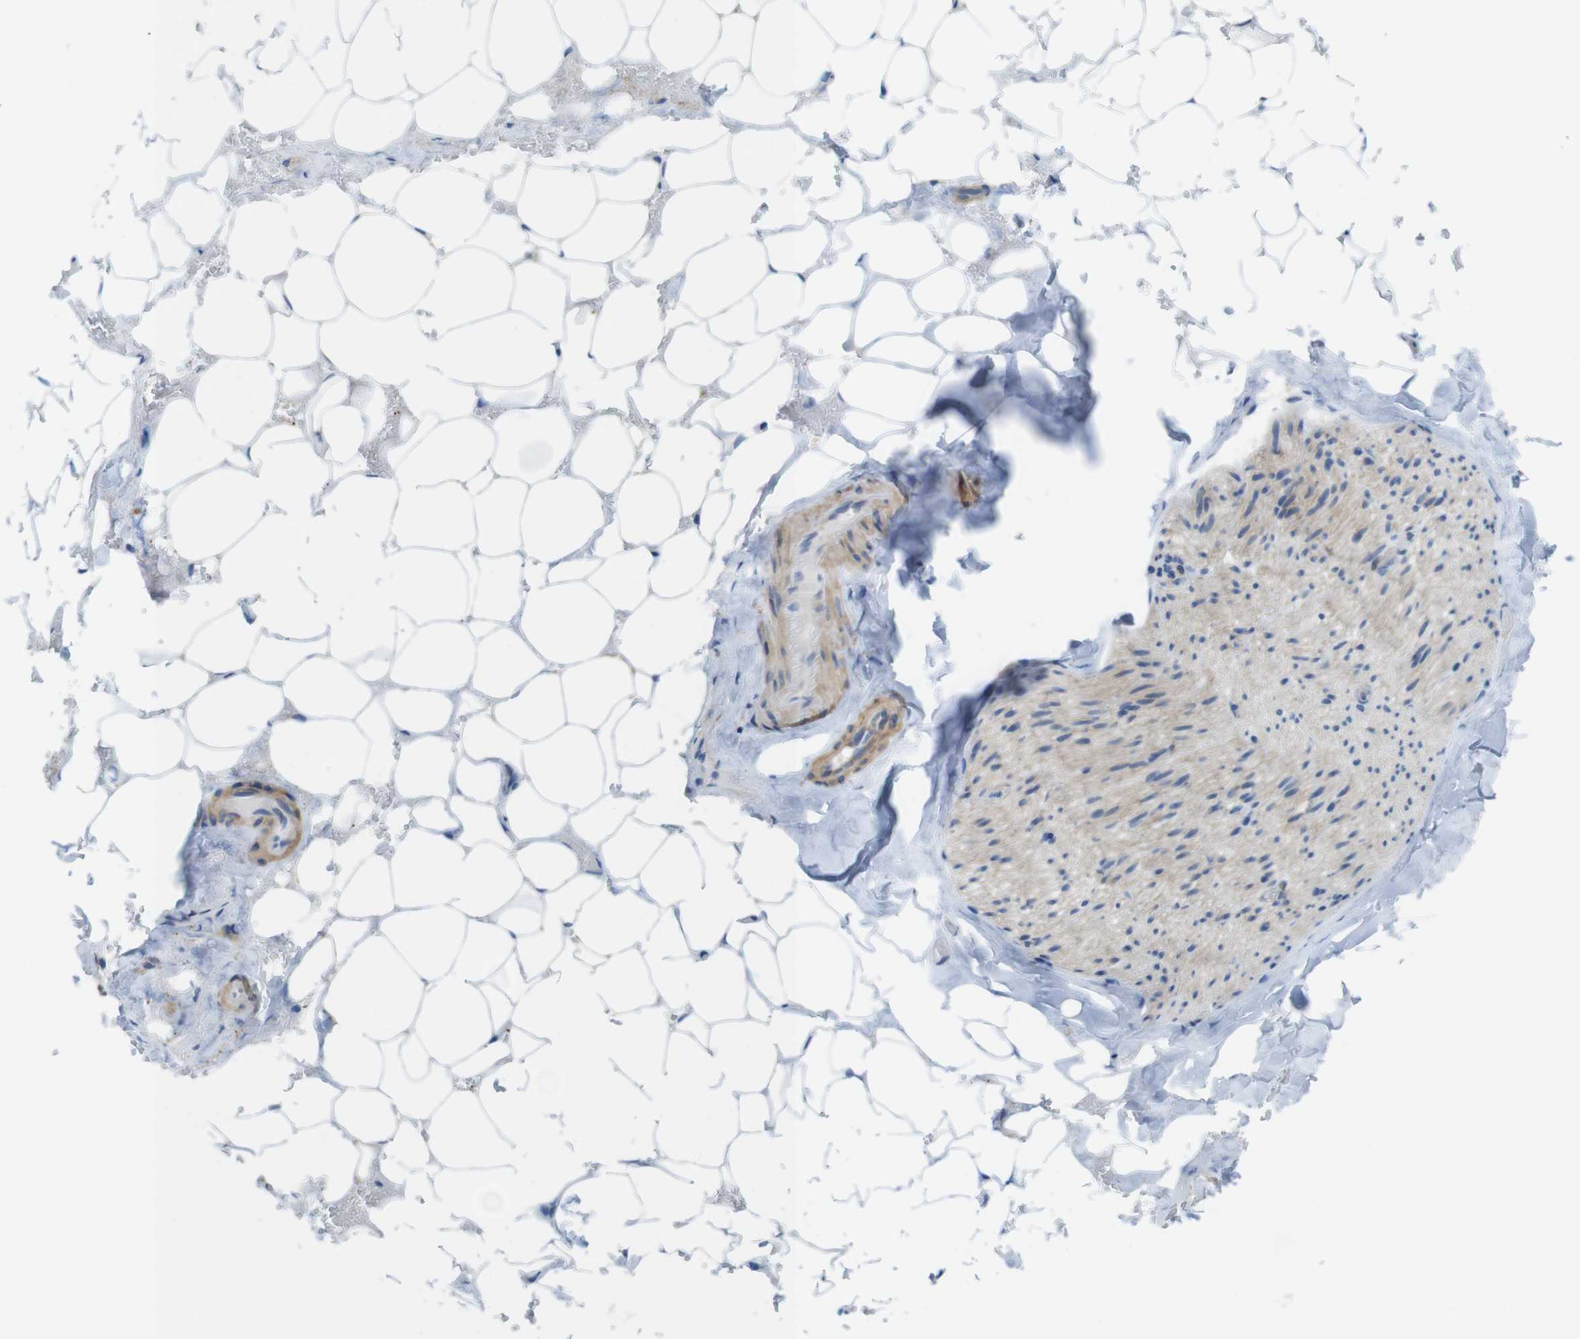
{"staining": {"intensity": "negative", "quantity": "none", "location": "none"}, "tissue": "adipose tissue", "cell_type": "Adipocytes", "image_type": "normal", "snomed": [{"axis": "morphology", "description": "Normal tissue, NOS"}, {"axis": "topography", "description": "Peripheral nerve tissue"}], "caption": "There is no significant expression in adipocytes of adipose tissue. The staining is performed using DAB brown chromogen with nuclei counter-stained in using hematoxylin.", "gene": "CLMN", "patient": {"sex": "male", "age": 70}}